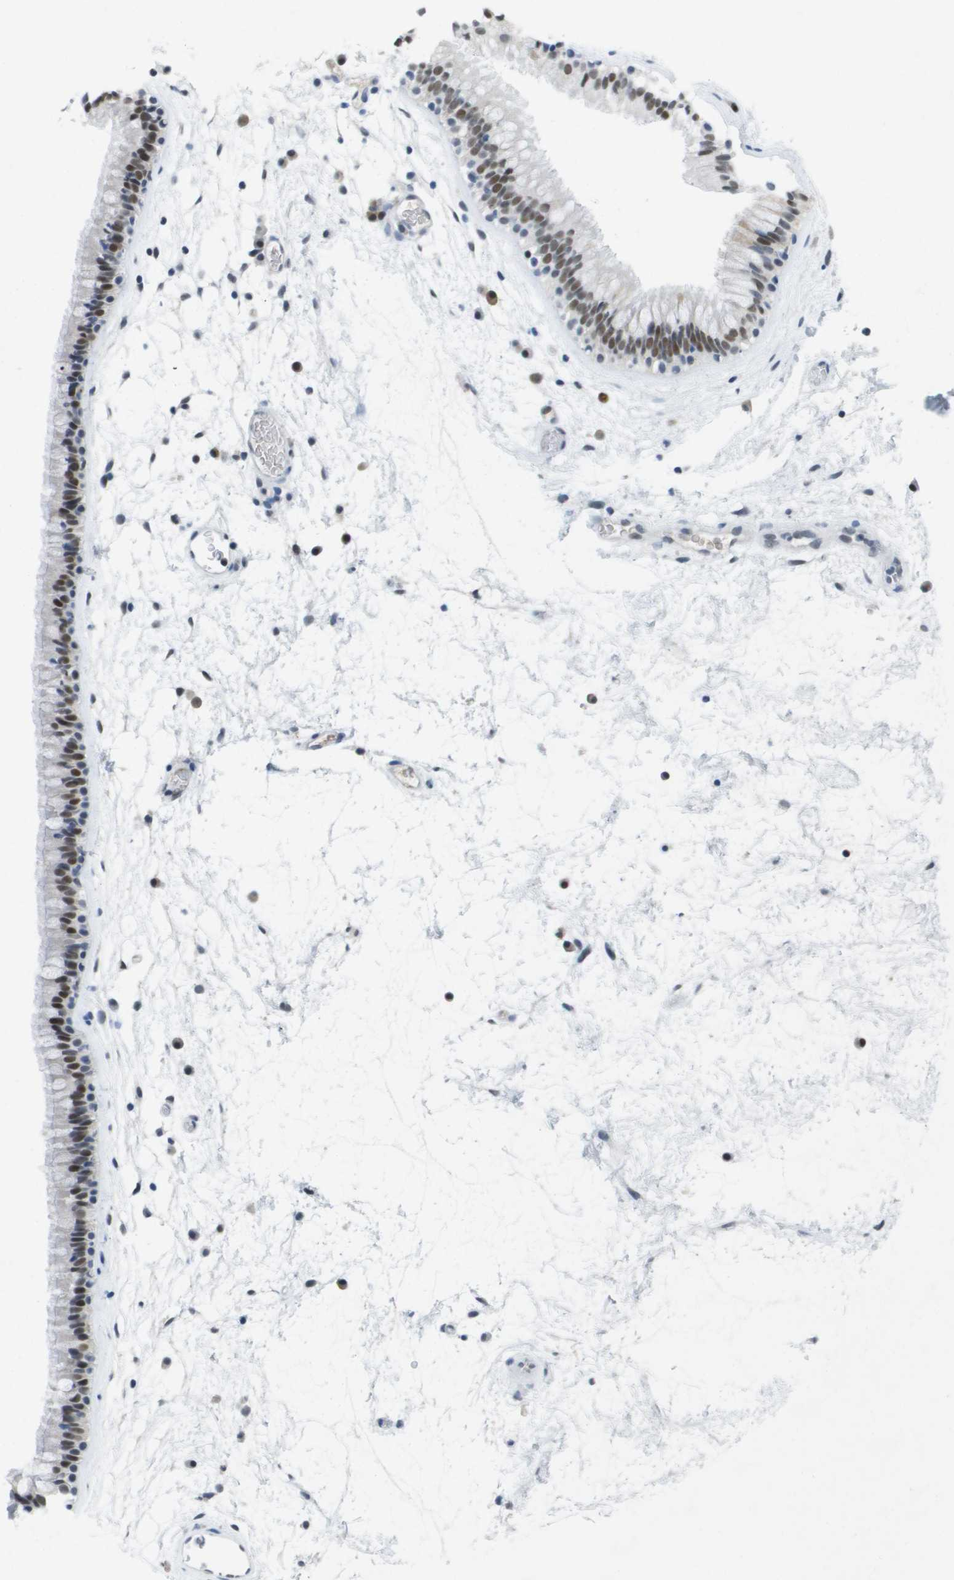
{"staining": {"intensity": "strong", "quantity": "25%-75%", "location": "nuclear"}, "tissue": "nasopharynx", "cell_type": "Respiratory epithelial cells", "image_type": "normal", "snomed": [{"axis": "morphology", "description": "Normal tissue, NOS"}, {"axis": "morphology", "description": "Inflammation, NOS"}, {"axis": "topography", "description": "Nasopharynx"}], "caption": "Immunohistochemistry photomicrograph of unremarkable nasopharynx stained for a protein (brown), which reveals high levels of strong nuclear positivity in about 25%-75% of respiratory epithelial cells.", "gene": "TP53RK", "patient": {"sex": "male", "age": 48}}